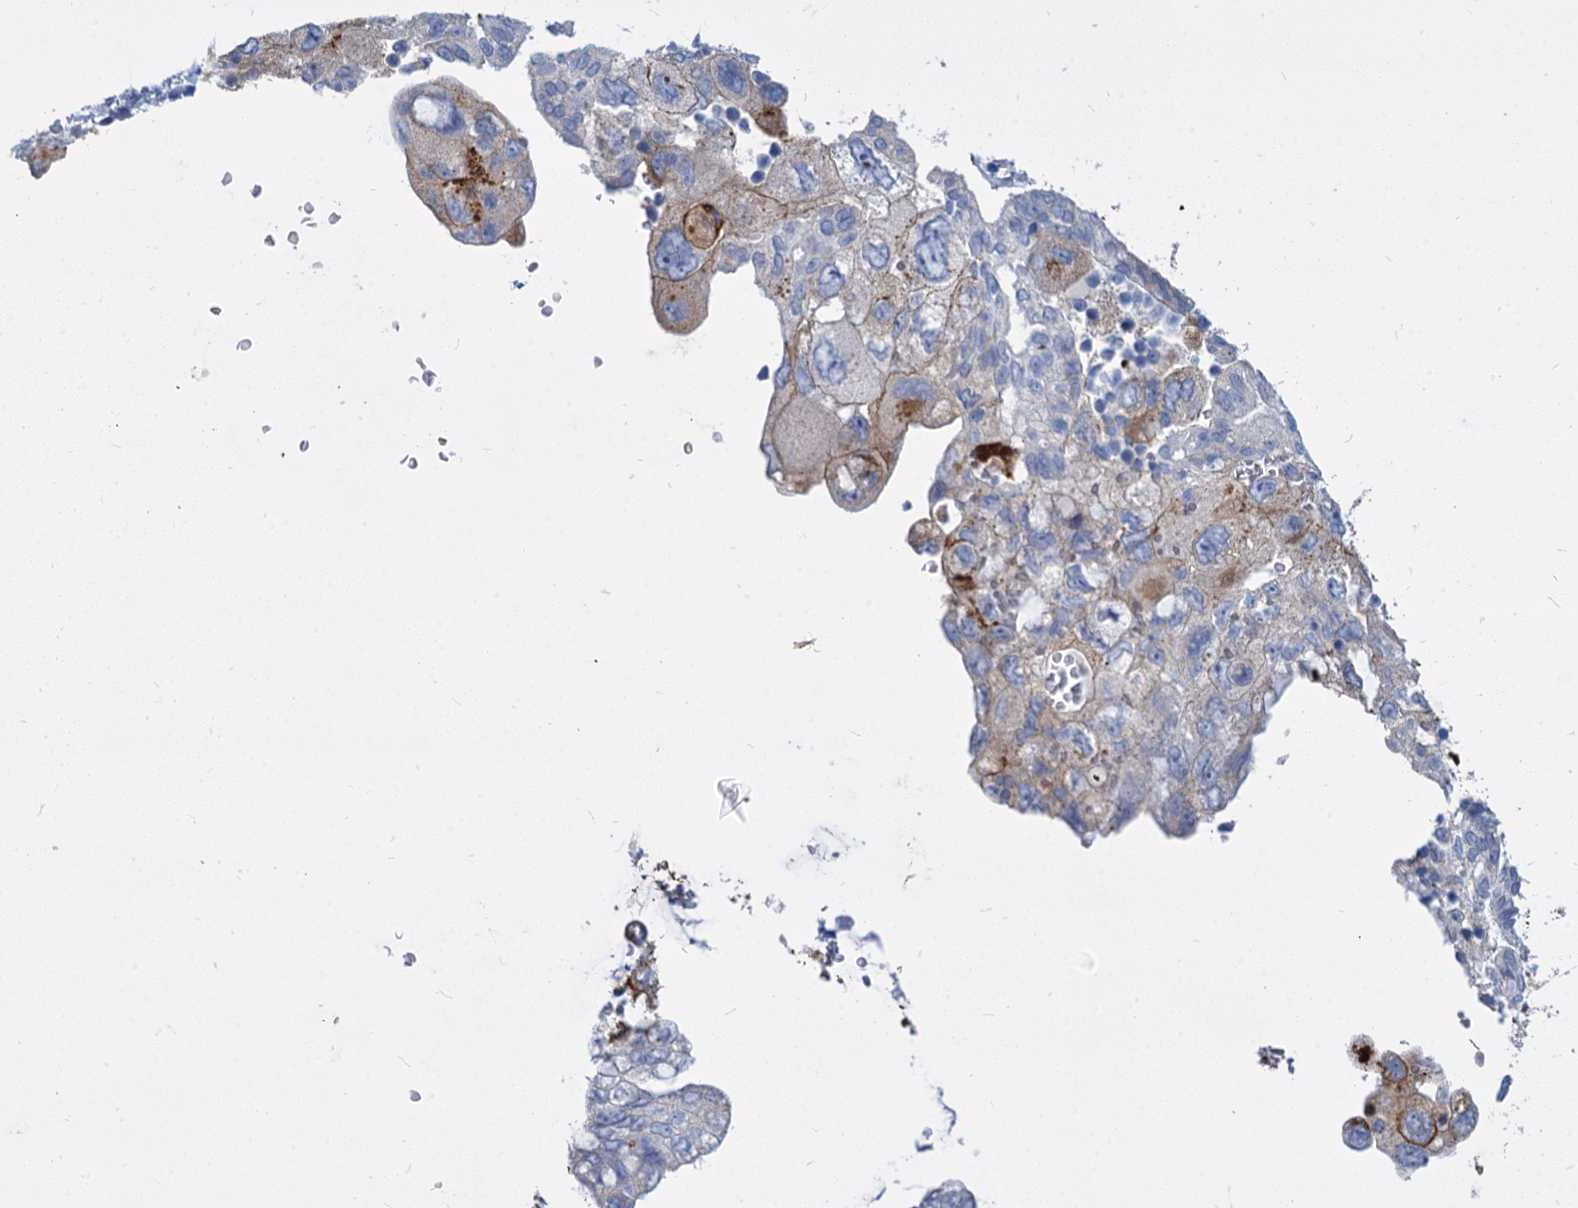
{"staining": {"intensity": "negative", "quantity": "none", "location": "none"}, "tissue": "pancreatic cancer", "cell_type": "Tumor cells", "image_type": "cancer", "snomed": [{"axis": "morphology", "description": "Adenocarcinoma, NOS"}, {"axis": "topography", "description": "Pancreas"}], "caption": "Tumor cells show no significant positivity in pancreatic cancer (adenocarcinoma).", "gene": "TRIM77", "patient": {"sex": "female", "age": 73}}